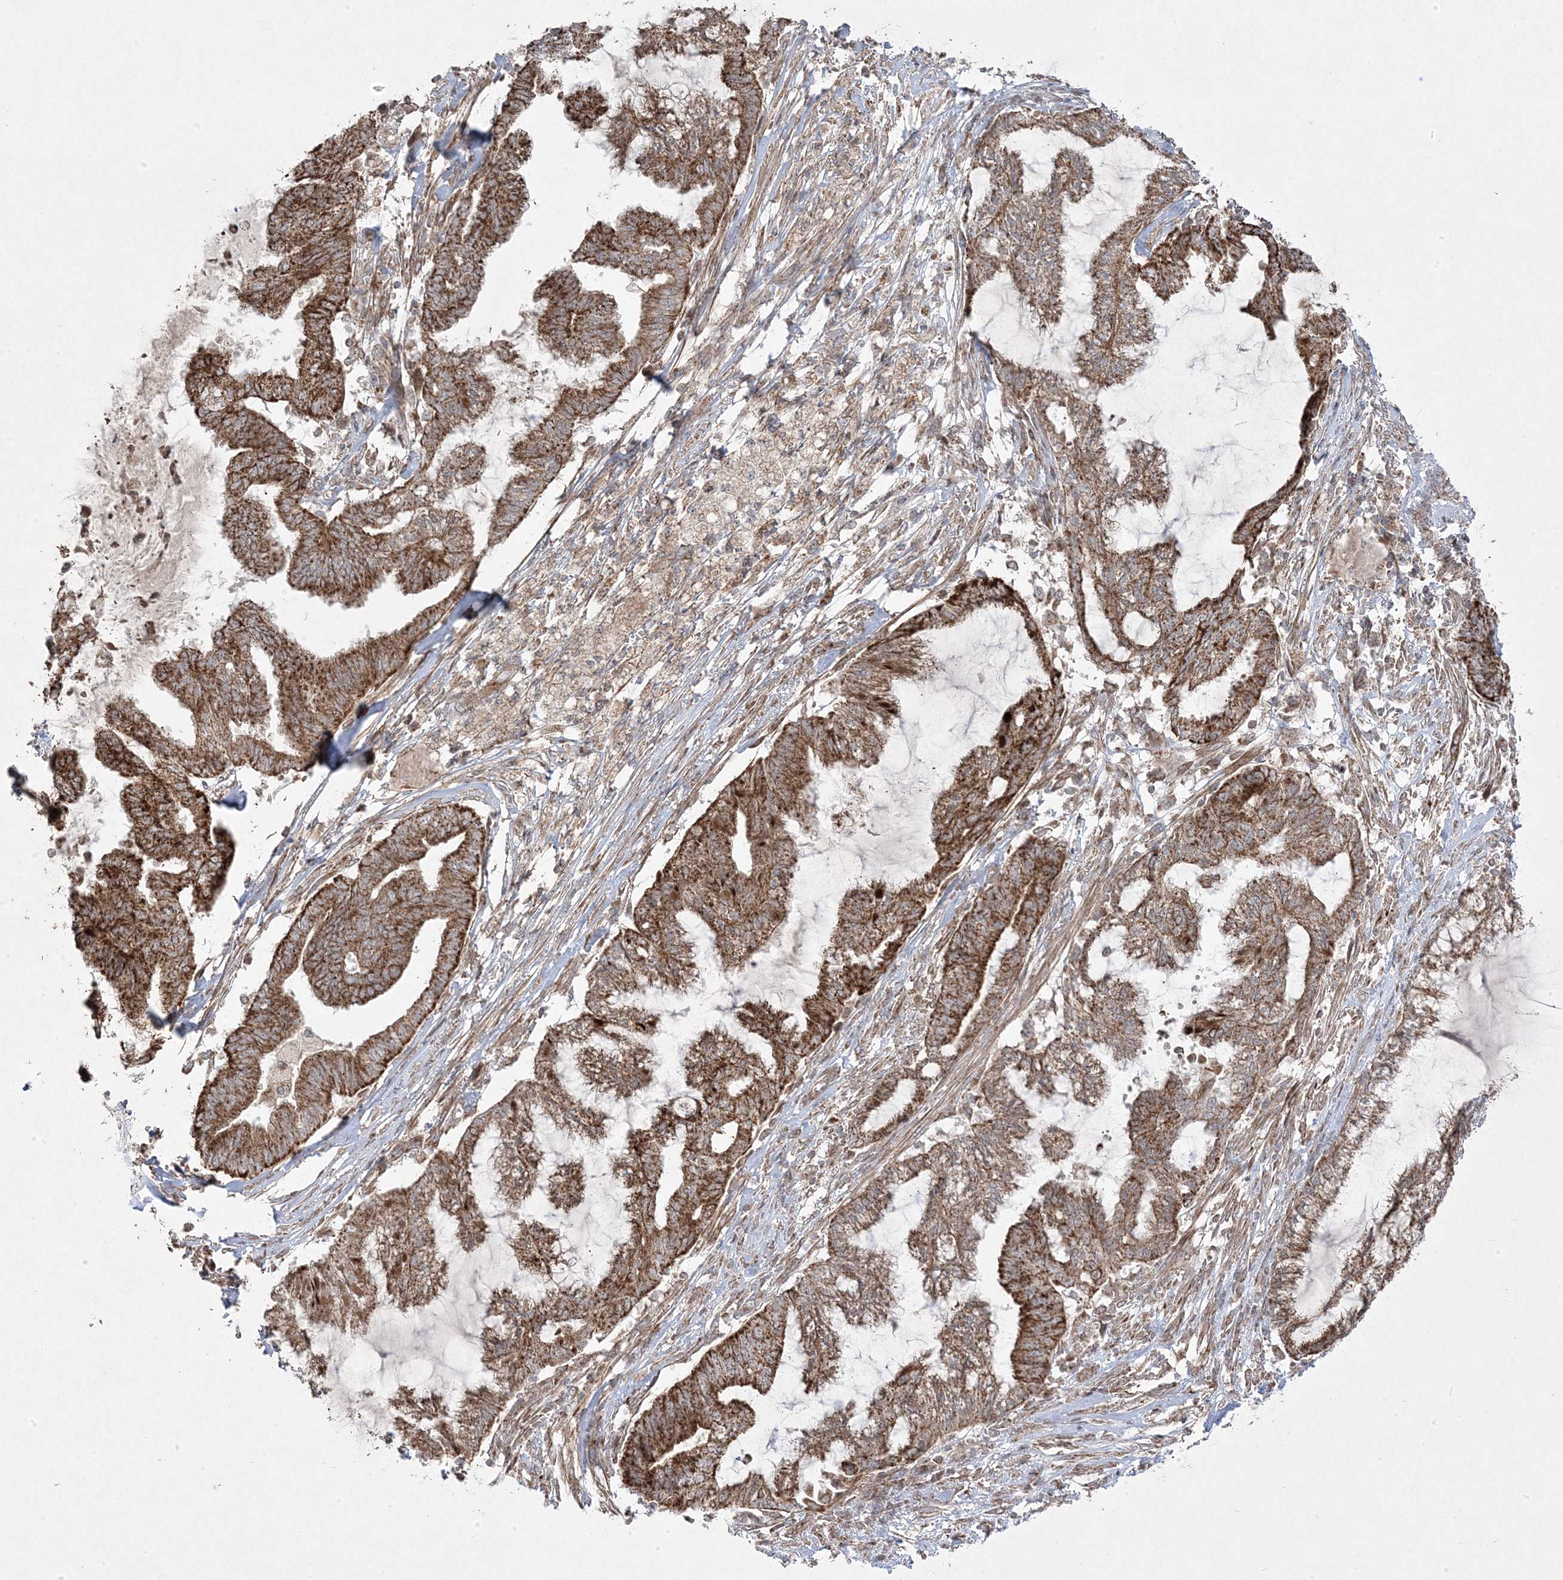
{"staining": {"intensity": "strong", "quantity": ">75%", "location": "cytoplasmic/membranous"}, "tissue": "endometrial cancer", "cell_type": "Tumor cells", "image_type": "cancer", "snomed": [{"axis": "morphology", "description": "Adenocarcinoma, NOS"}, {"axis": "topography", "description": "Endometrium"}], "caption": "Brown immunohistochemical staining in human adenocarcinoma (endometrial) shows strong cytoplasmic/membranous expression in approximately >75% of tumor cells.", "gene": "CLUAP1", "patient": {"sex": "female", "age": 86}}